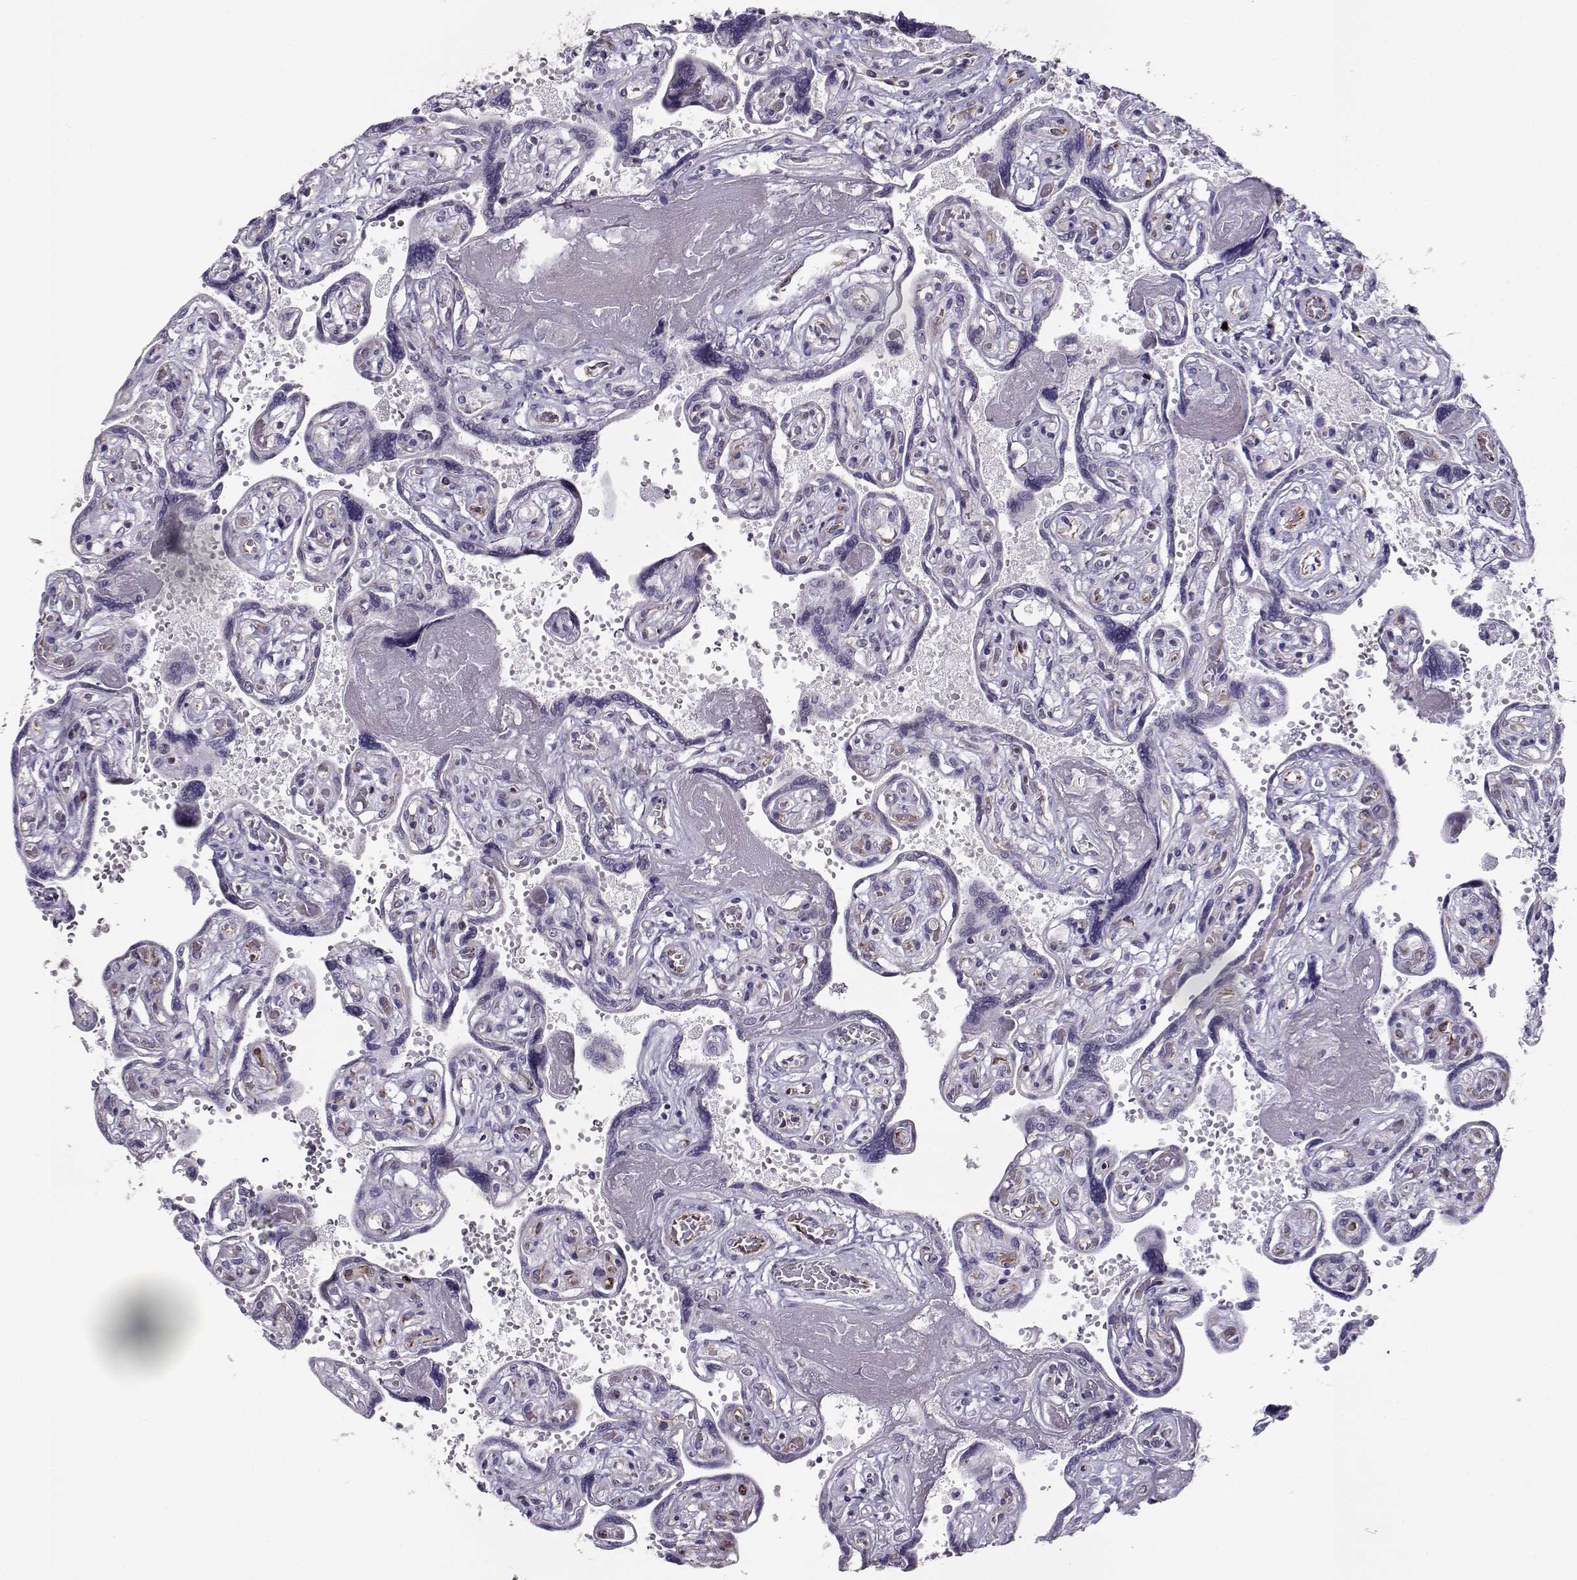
{"staining": {"intensity": "negative", "quantity": "none", "location": "none"}, "tissue": "placenta", "cell_type": "Decidual cells", "image_type": "normal", "snomed": [{"axis": "morphology", "description": "Normal tissue, NOS"}, {"axis": "topography", "description": "Placenta"}], "caption": "An immunohistochemistry (IHC) histopathology image of benign placenta is shown. There is no staining in decidual cells of placenta.", "gene": "NPW", "patient": {"sex": "female", "age": 32}}